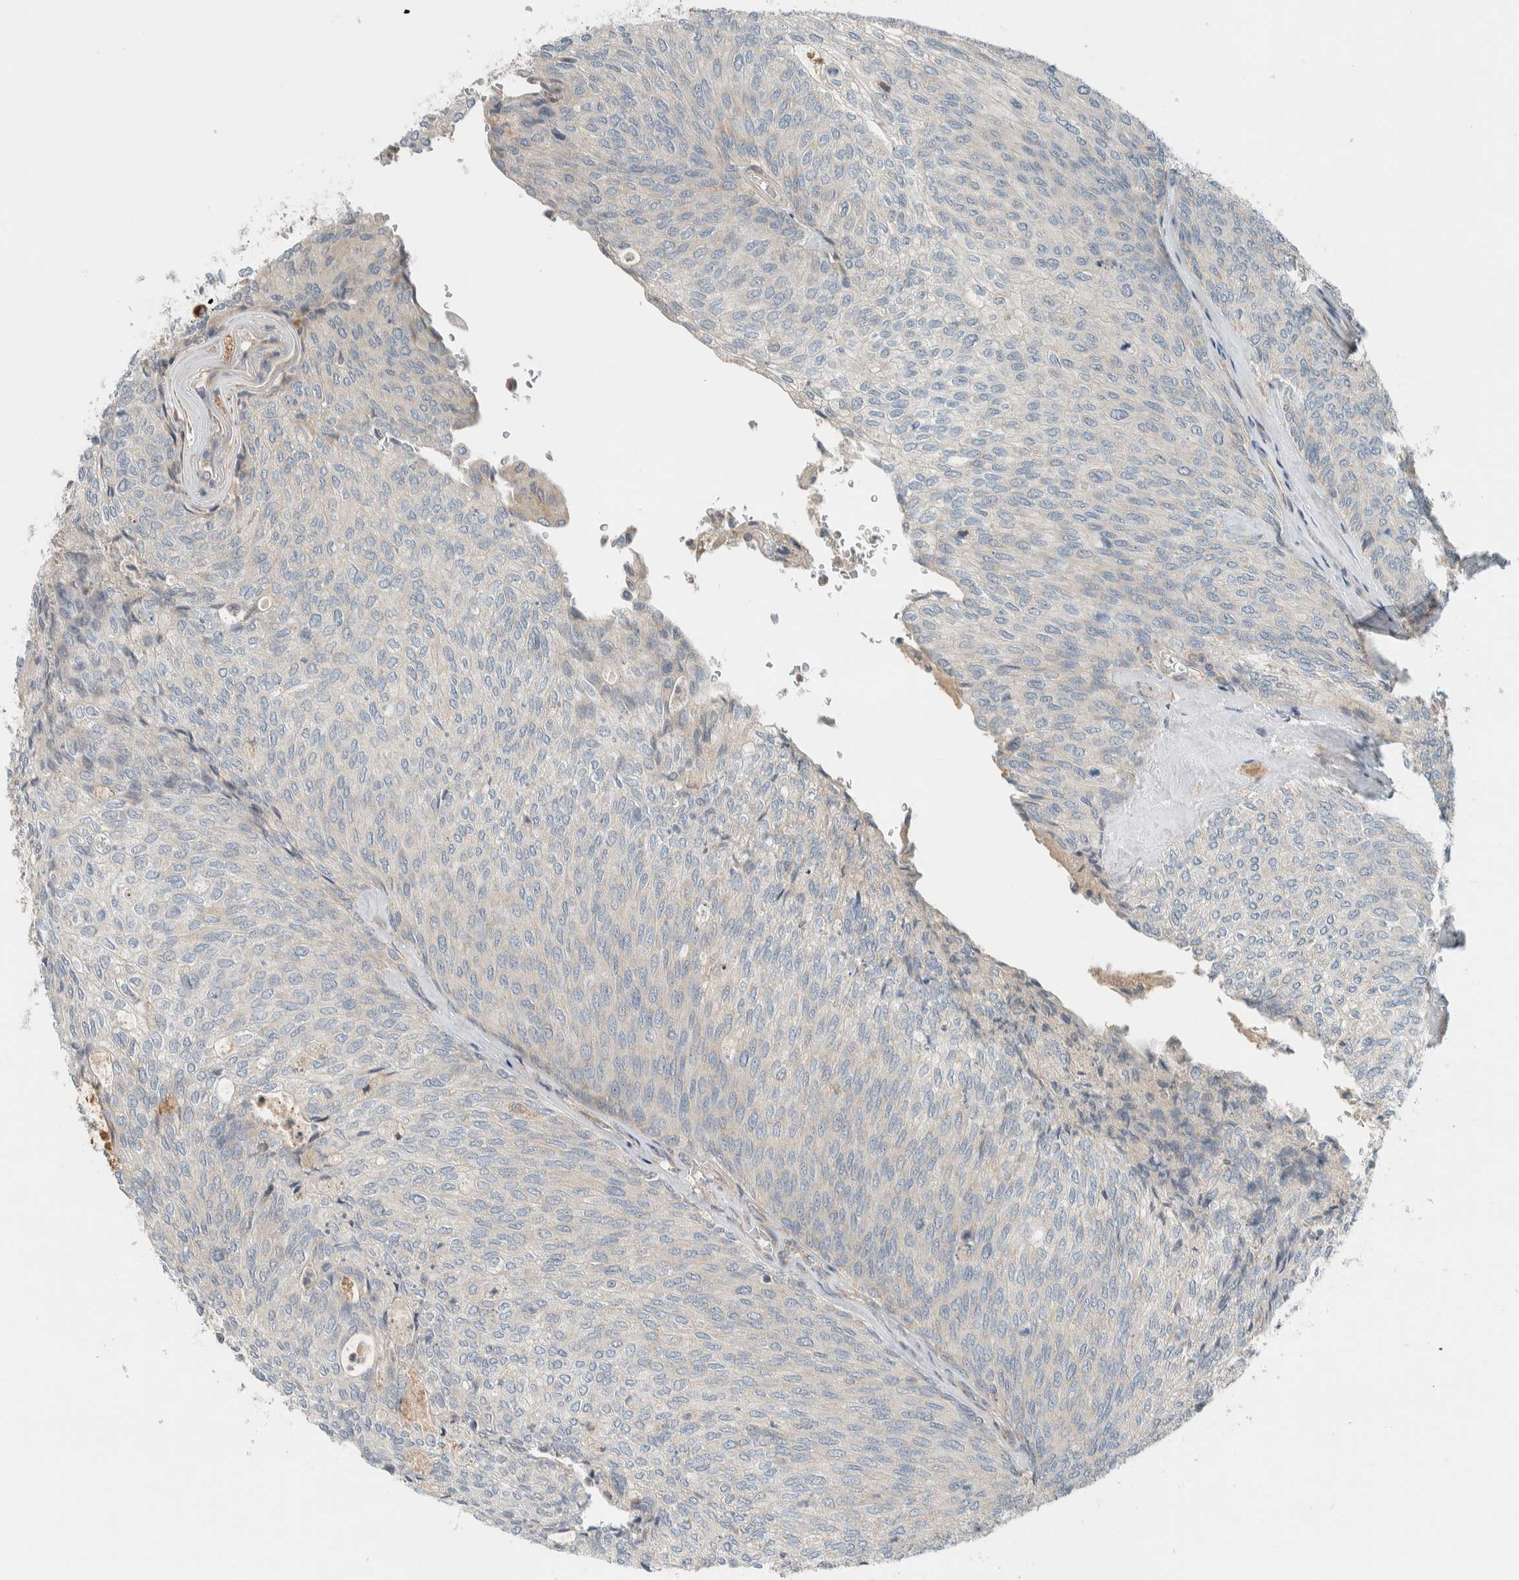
{"staining": {"intensity": "weak", "quantity": "<25%", "location": "cytoplasmic/membranous"}, "tissue": "urothelial cancer", "cell_type": "Tumor cells", "image_type": "cancer", "snomed": [{"axis": "morphology", "description": "Urothelial carcinoma, Low grade"}, {"axis": "topography", "description": "Urinary bladder"}], "caption": "Immunohistochemistry of human urothelial carcinoma (low-grade) shows no positivity in tumor cells.", "gene": "SLFN12L", "patient": {"sex": "female", "age": 79}}